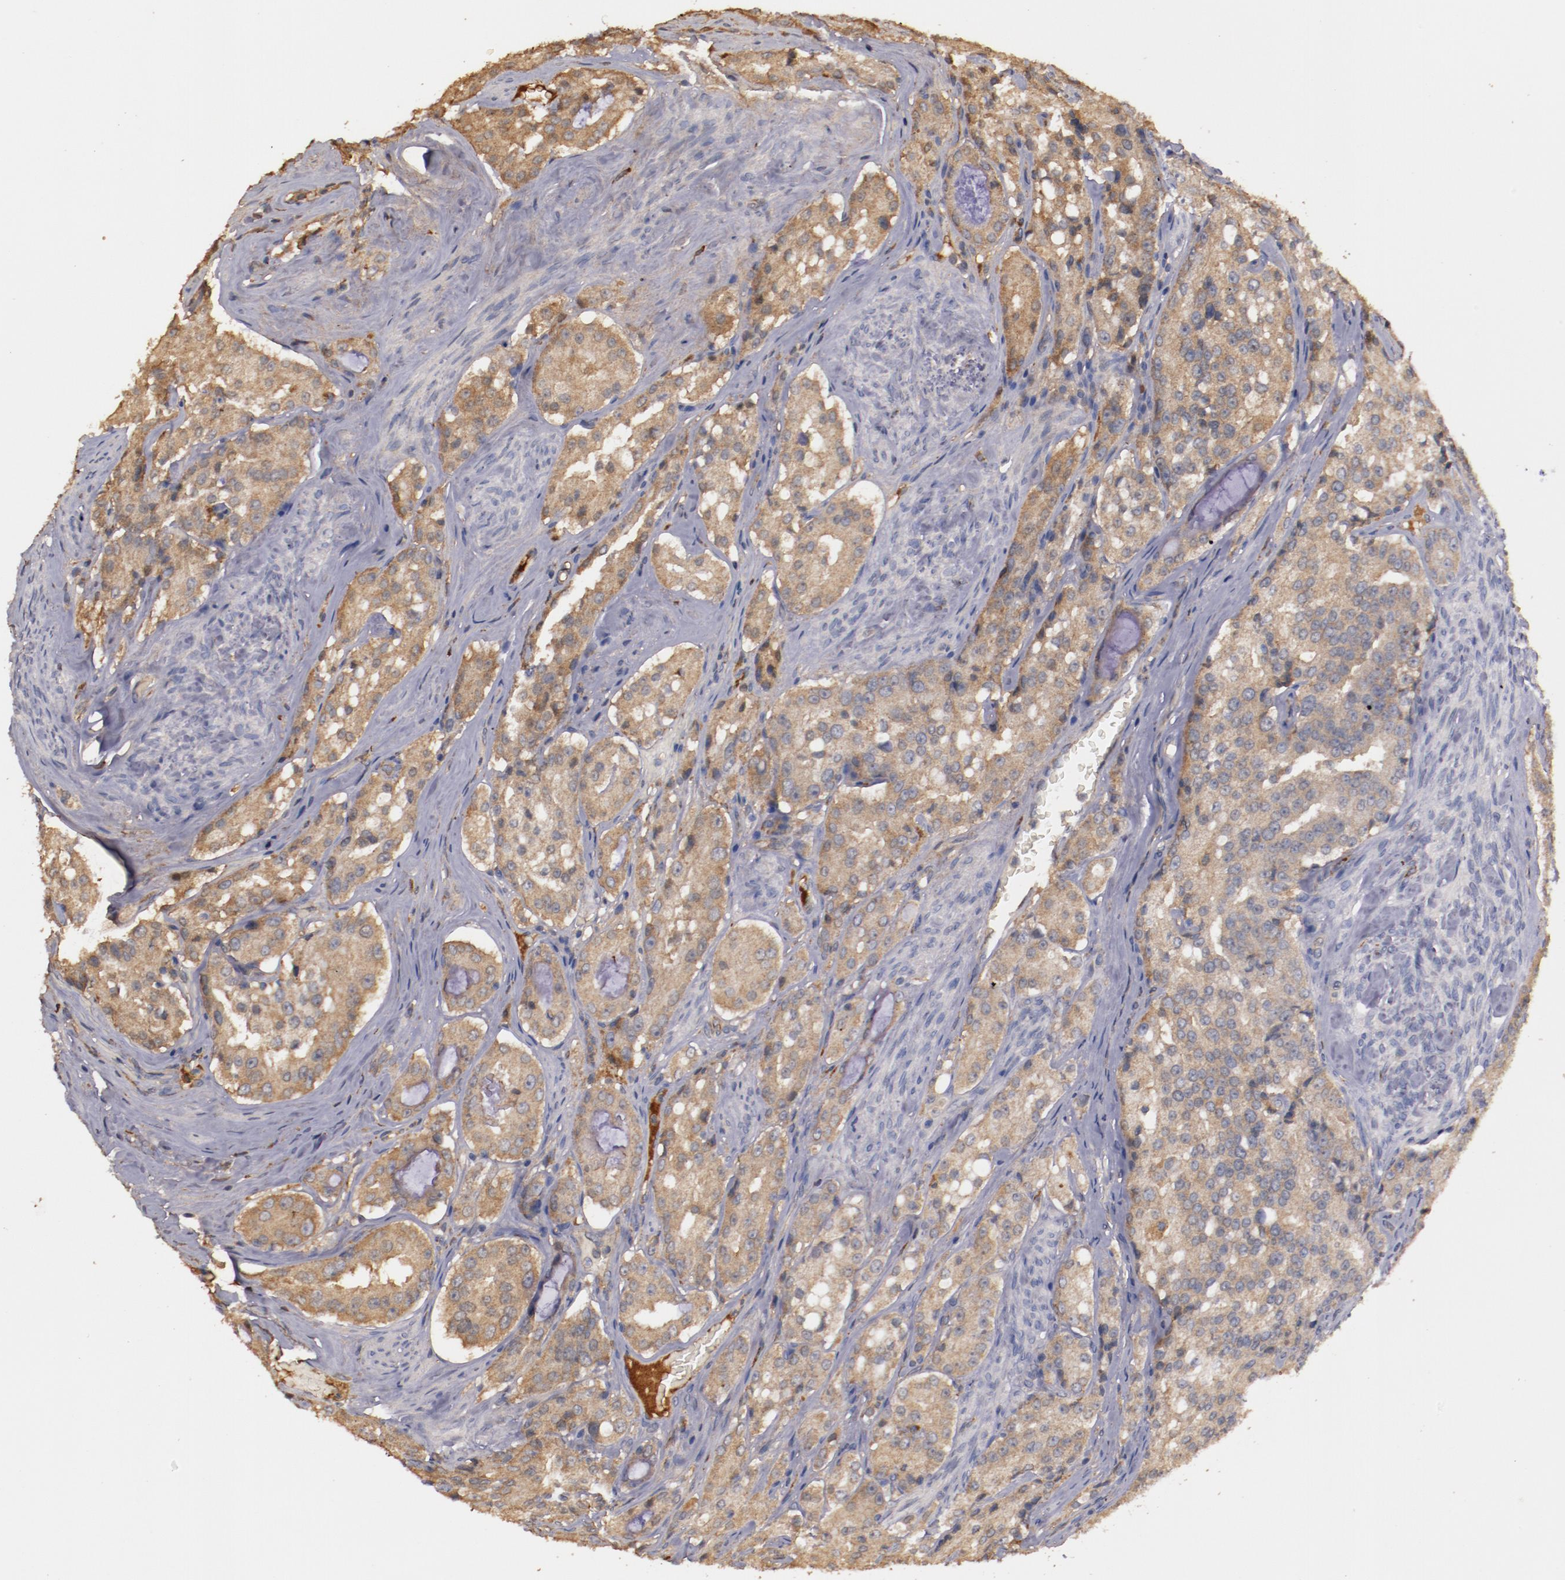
{"staining": {"intensity": "moderate", "quantity": ">75%", "location": "cytoplasmic/membranous"}, "tissue": "prostate cancer", "cell_type": "Tumor cells", "image_type": "cancer", "snomed": [{"axis": "morphology", "description": "Adenocarcinoma, Medium grade"}, {"axis": "topography", "description": "Prostate"}], "caption": "A histopathology image of human prostate medium-grade adenocarcinoma stained for a protein displays moderate cytoplasmic/membranous brown staining in tumor cells.", "gene": "SRRD", "patient": {"sex": "male", "age": 72}}